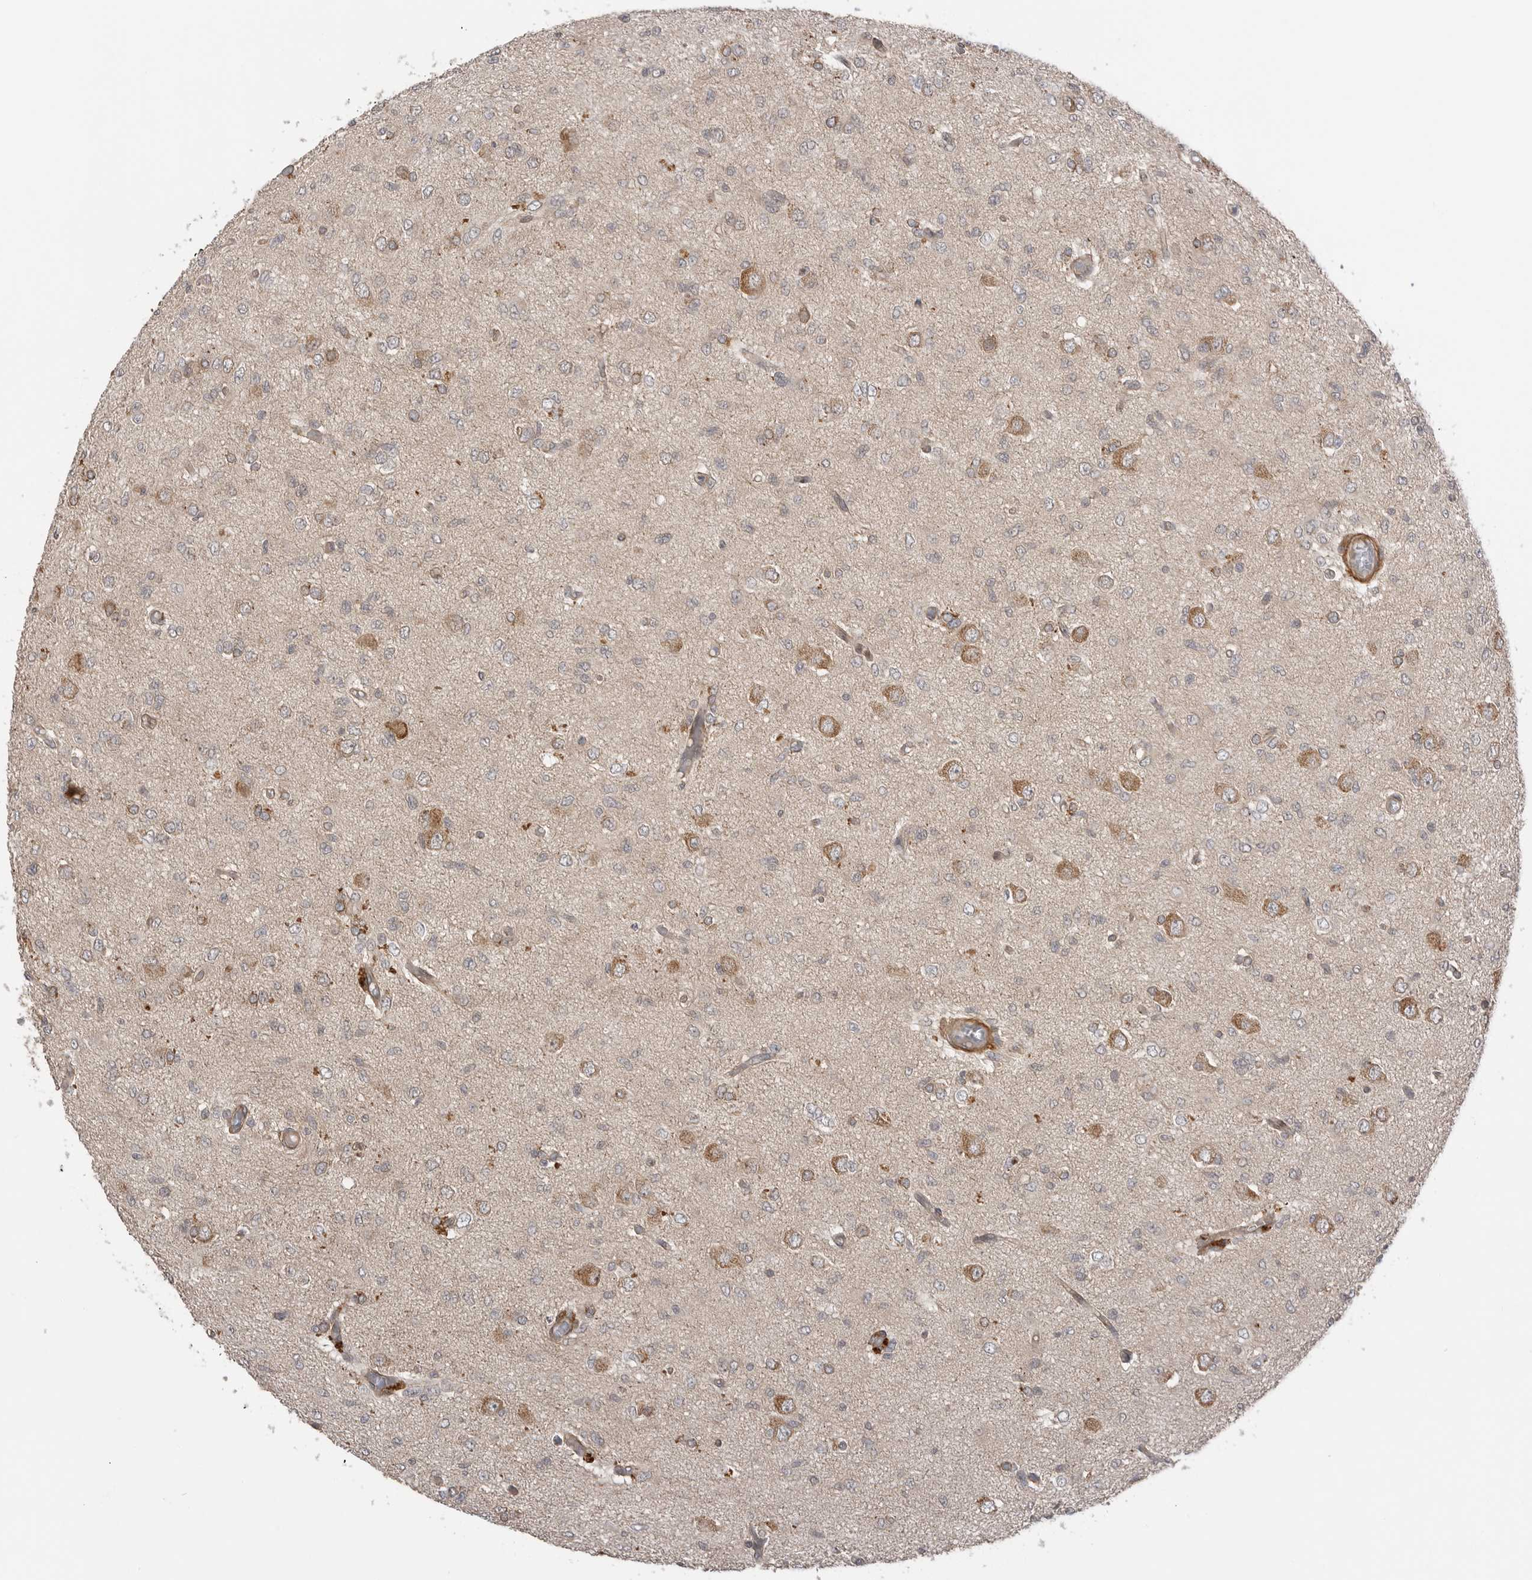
{"staining": {"intensity": "negative", "quantity": "none", "location": "none"}, "tissue": "glioma", "cell_type": "Tumor cells", "image_type": "cancer", "snomed": [{"axis": "morphology", "description": "Glioma, malignant, High grade"}, {"axis": "topography", "description": "Brain"}], "caption": "High-grade glioma (malignant) was stained to show a protein in brown. There is no significant positivity in tumor cells. (Immunohistochemistry (ihc), brightfield microscopy, high magnification).", "gene": "PEAK1", "patient": {"sex": "female", "age": 59}}